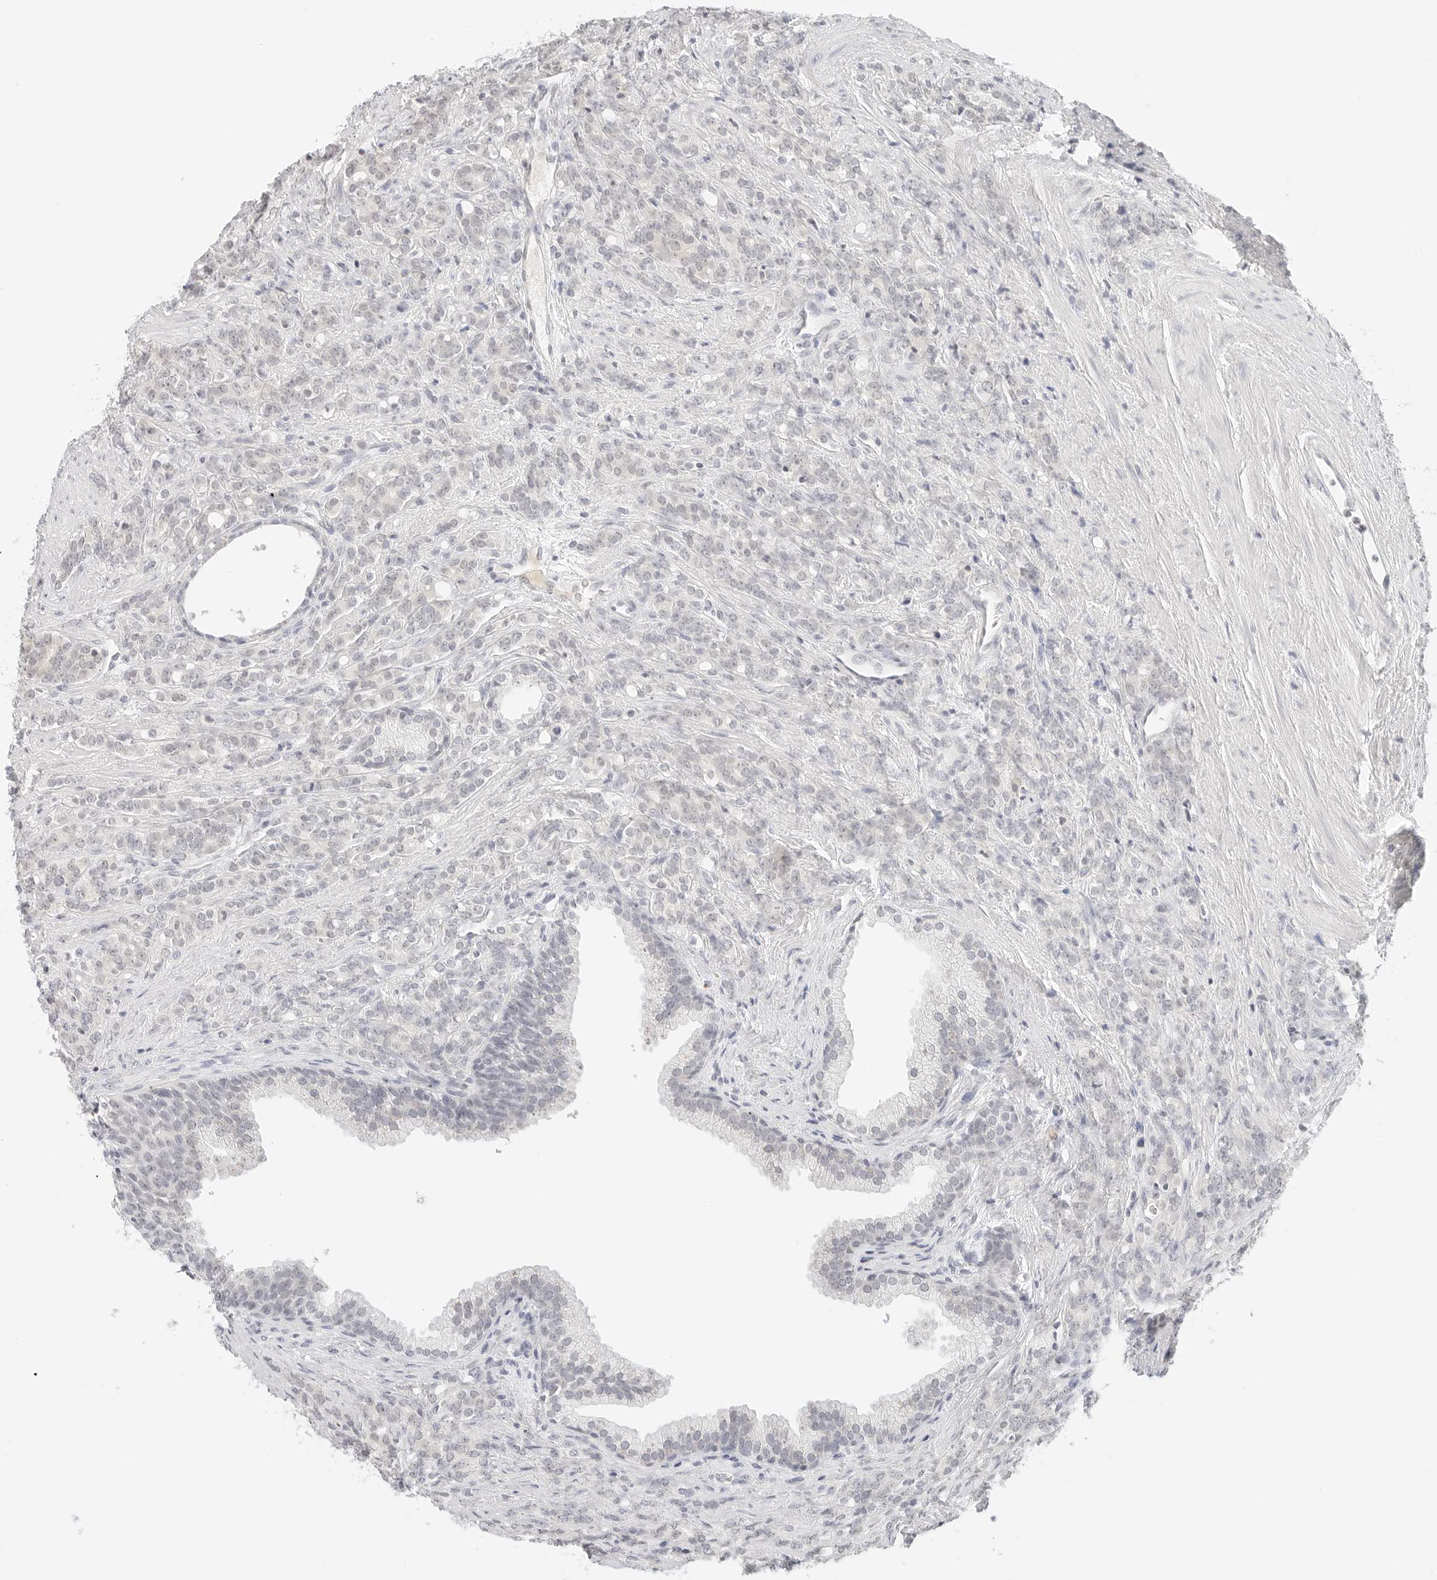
{"staining": {"intensity": "negative", "quantity": "none", "location": "none"}, "tissue": "prostate cancer", "cell_type": "Tumor cells", "image_type": "cancer", "snomed": [{"axis": "morphology", "description": "Adenocarcinoma, High grade"}, {"axis": "topography", "description": "Prostate"}], "caption": "Prostate cancer (adenocarcinoma (high-grade)) stained for a protein using IHC demonstrates no staining tumor cells.", "gene": "NEO1", "patient": {"sex": "male", "age": 62}}